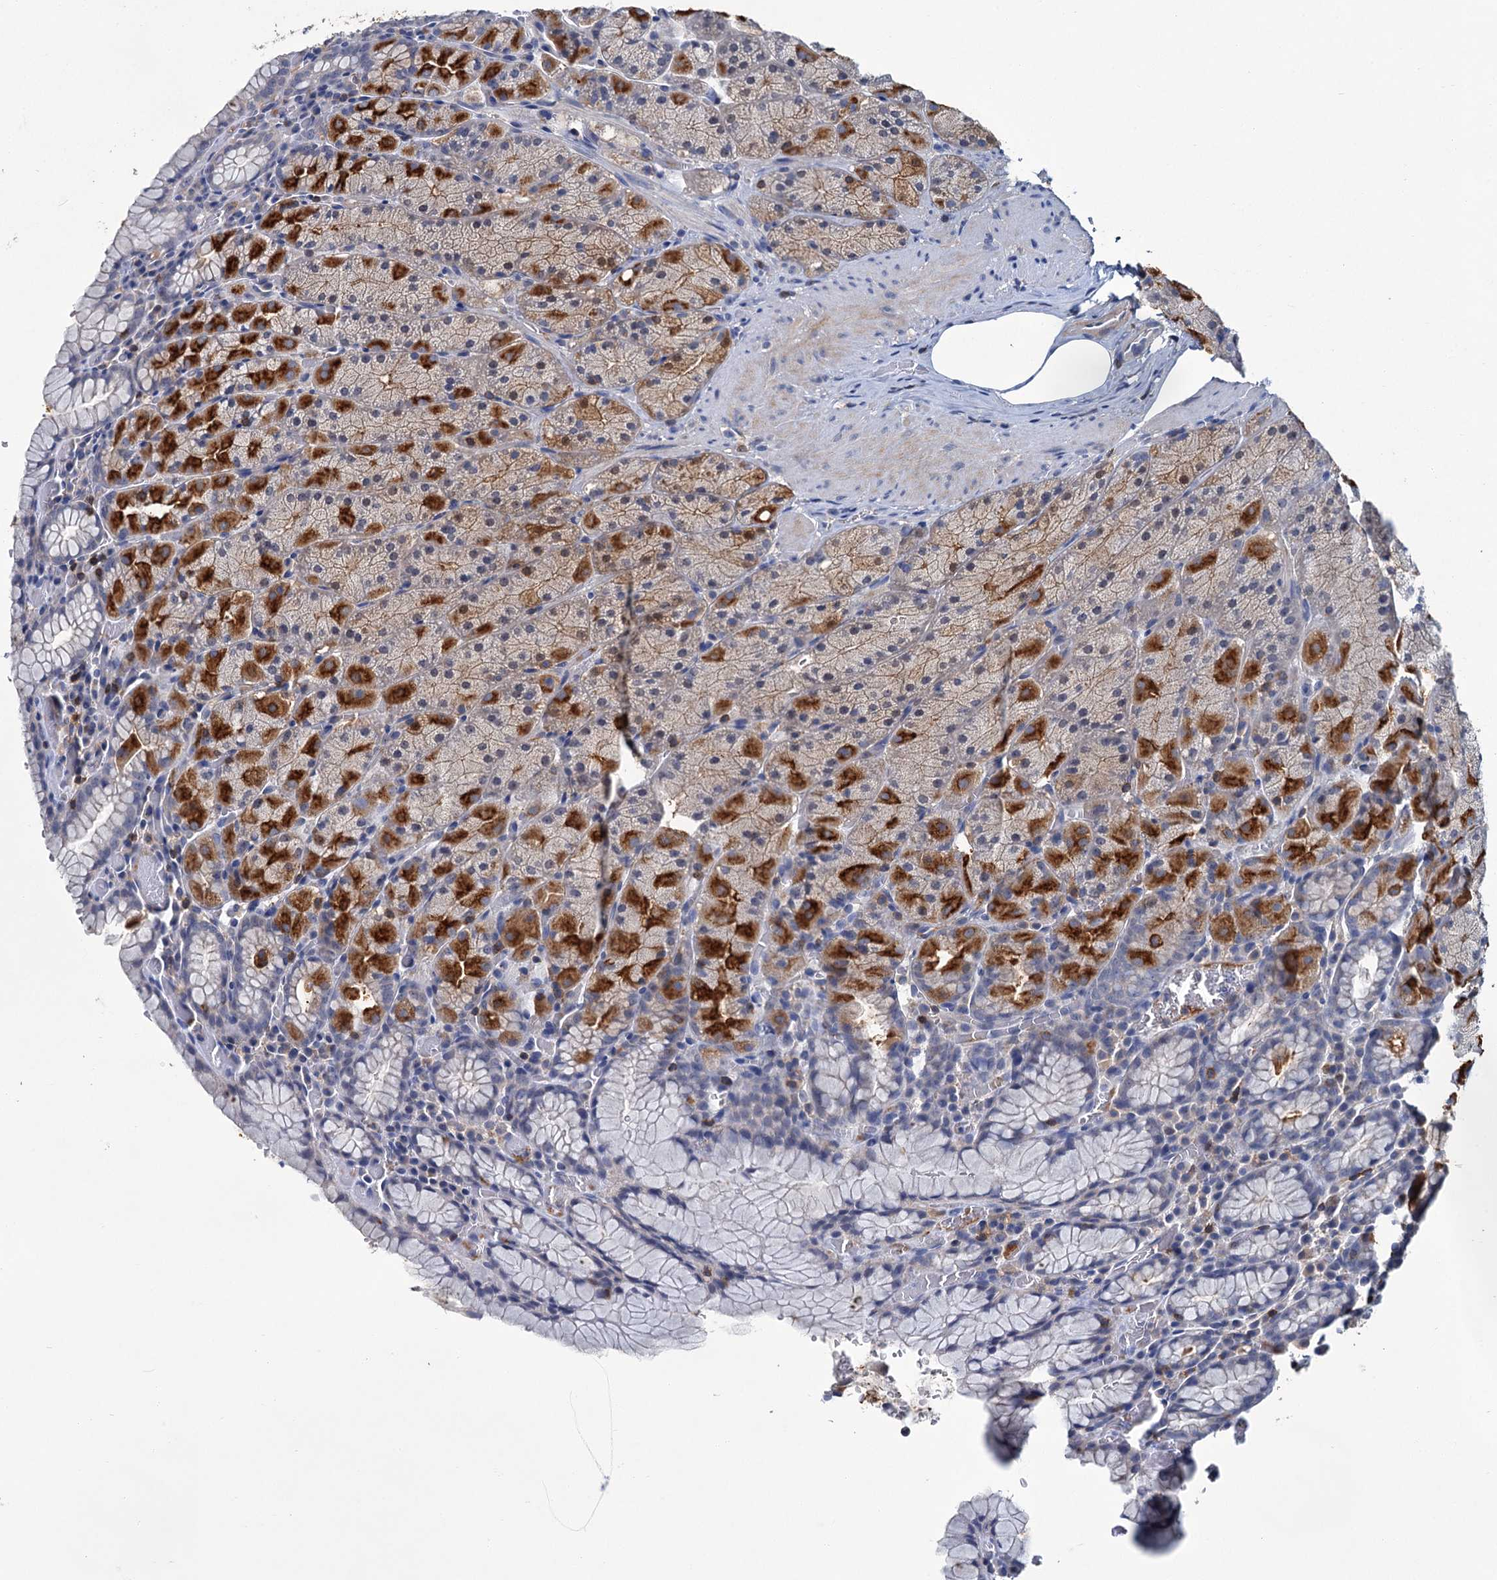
{"staining": {"intensity": "strong", "quantity": "25%-75%", "location": "cytoplasmic/membranous"}, "tissue": "stomach", "cell_type": "Glandular cells", "image_type": "normal", "snomed": [{"axis": "morphology", "description": "Normal tissue, NOS"}, {"axis": "topography", "description": "Stomach, upper"}, {"axis": "topography", "description": "Stomach, lower"}], "caption": "Glandular cells reveal high levels of strong cytoplasmic/membranous staining in approximately 25%-75% of cells in unremarkable stomach. (DAB IHC with brightfield microscopy, high magnification).", "gene": "FGFR2", "patient": {"sex": "male", "age": 80}}